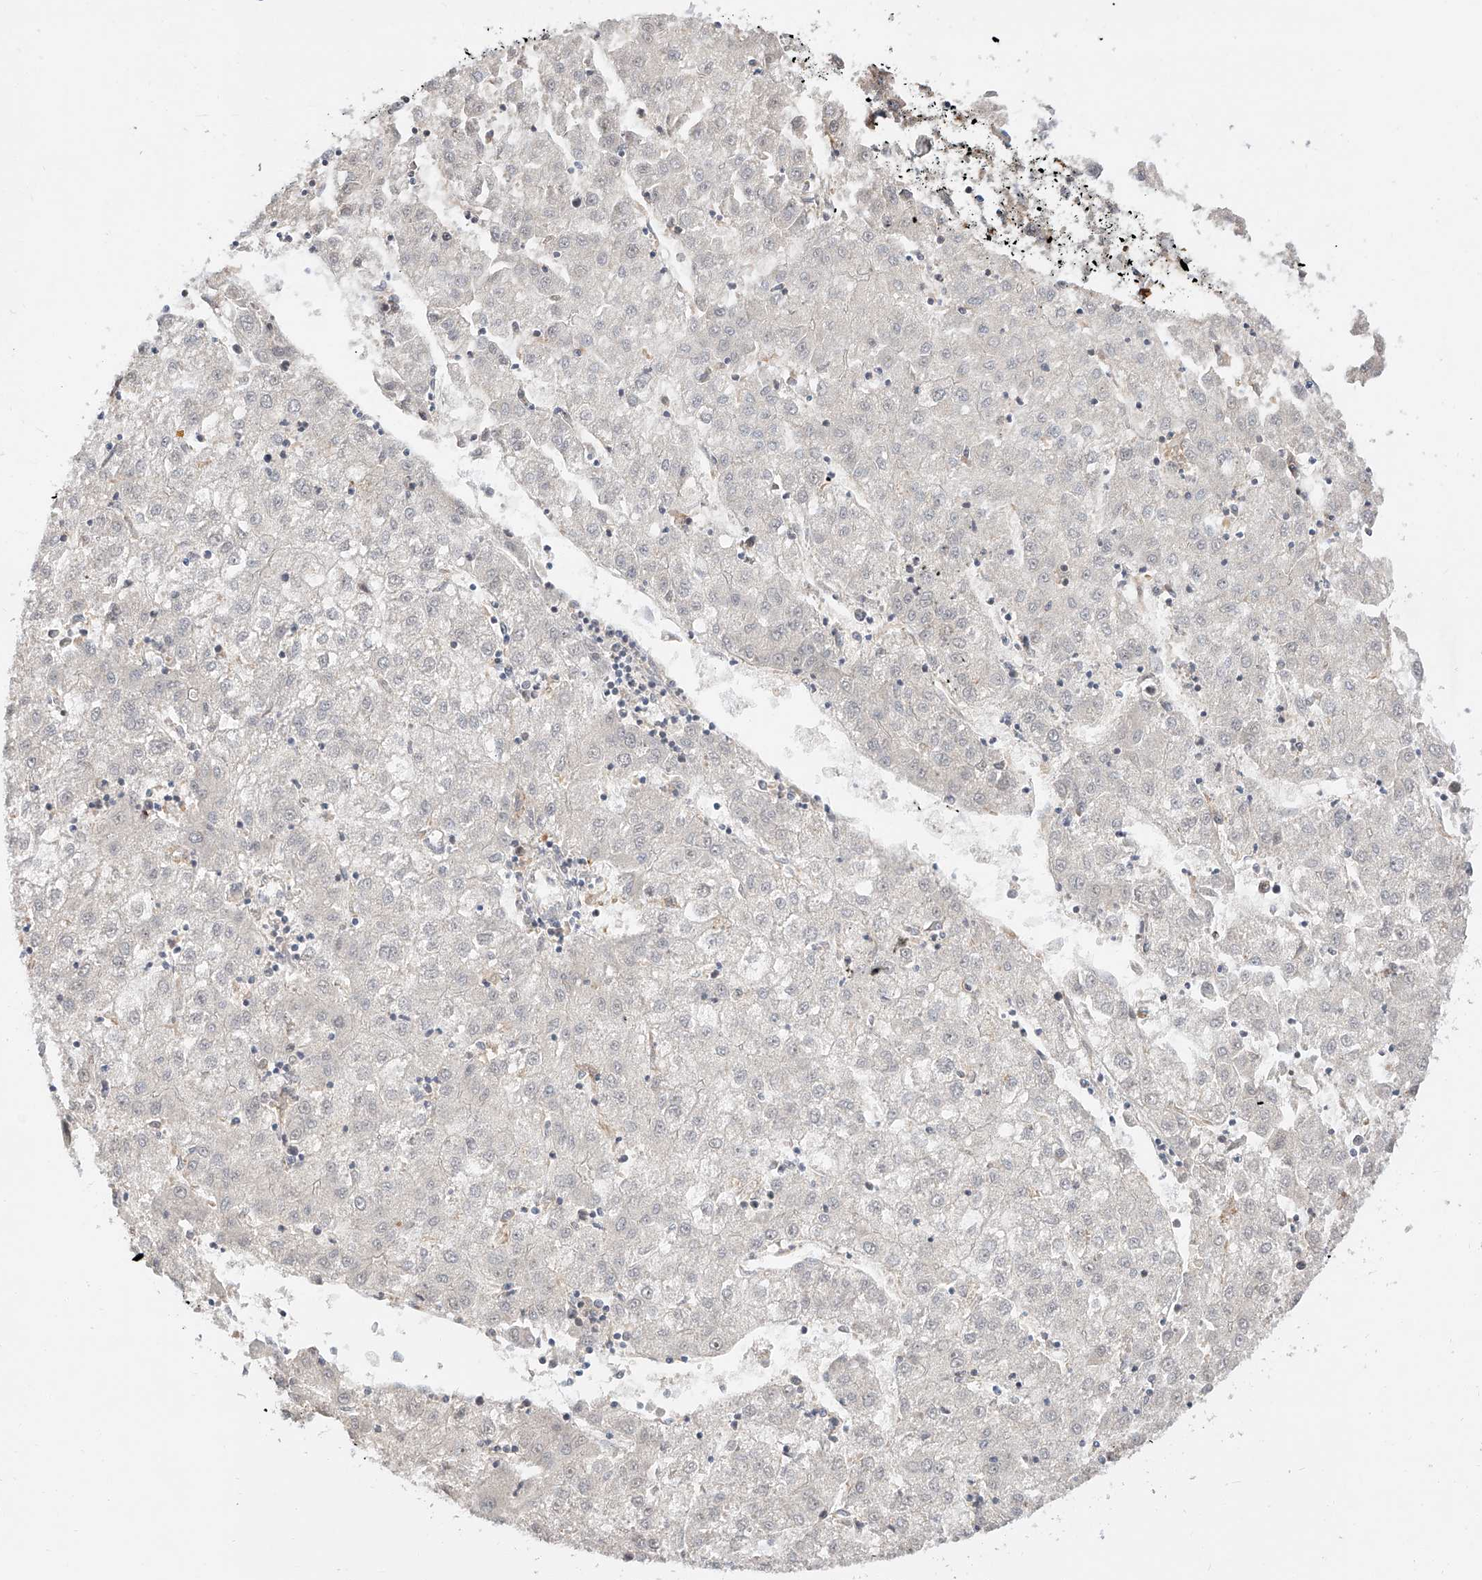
{"staining": {"intensity": "negative", "quantity": "none", "location": "none"}, "tissue": "liver cancer", "cell_type": "Tumor cells", "image_type": "cancer", "snomed": [{"axis": "morphology", "description": "Carcinoma, Hepatocellular, NOS"}, {"axis": "topography", "description": "Liver"}], "caption": "High magnification brightfield microscopy of liver cancer stained with DAB (3,3'-diaminobenzidine) (brown) and counterstained with hematoxylin (blue): tumor cells show no significant positivity.", "gene": "DIRAS3", "patient": {"sex": "male", "age": 72}}